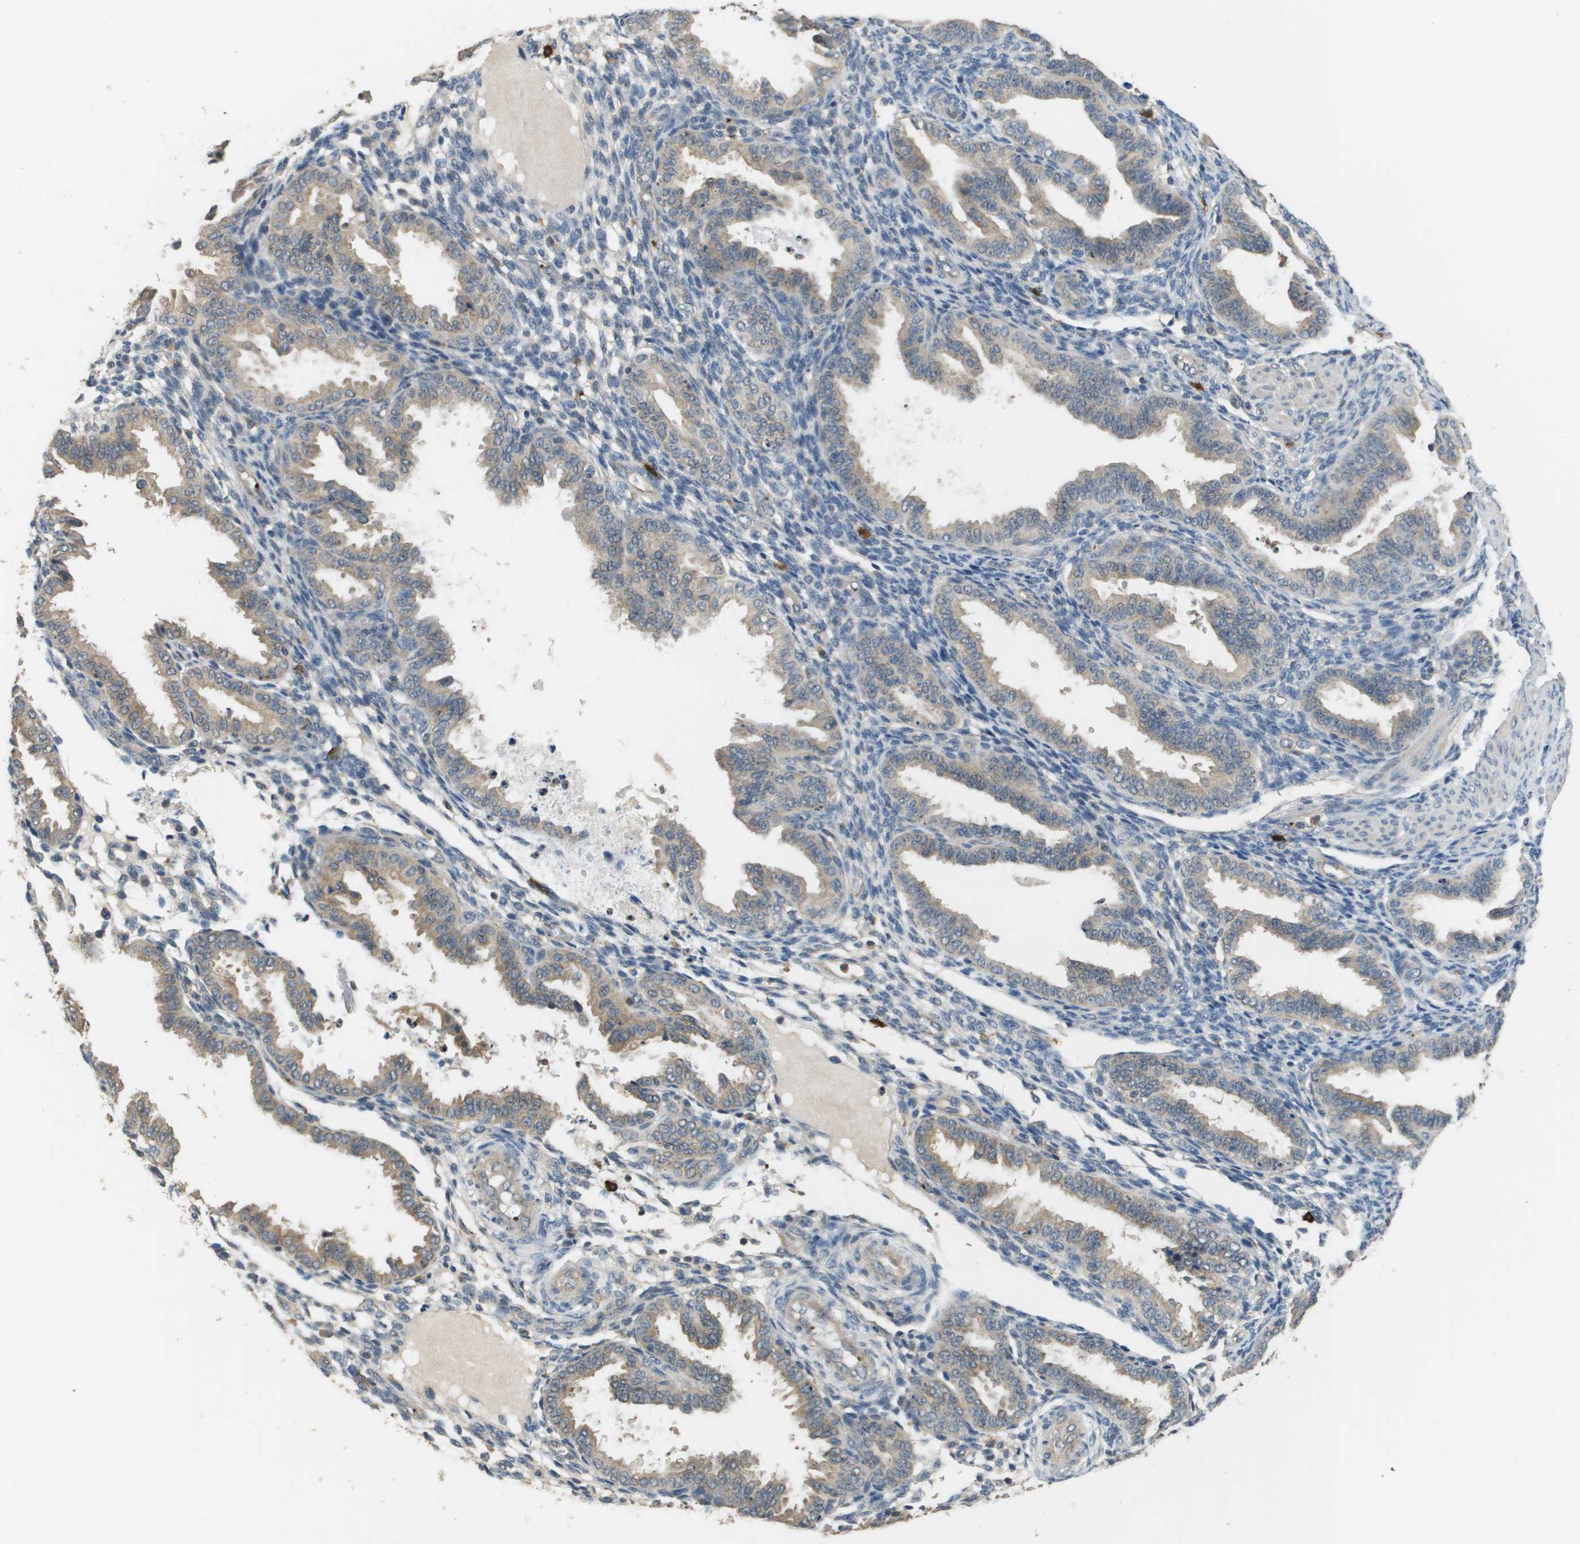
{"staining": {"intensity": "weak", "quantity": "<25%", "location": "cytoplasmic/membranous"}, "tissue": "endometrium", "cell_type": "Cells in endometrial stroma", "image_type": "normal", "snomed": [{"axis": "morphology", "description": "Normal tissue, NOS"}, {"axis": "topography", "description": "Endometrium"}], "caption": "Immunohistochemistry (IHC) image of benign endometrium: human endometrium stained with DAB reveals no significant protein positivity in cells in endometrial stroma.", "gene": "RAB27B", "patient": {"sex": "female", "age": 33}}